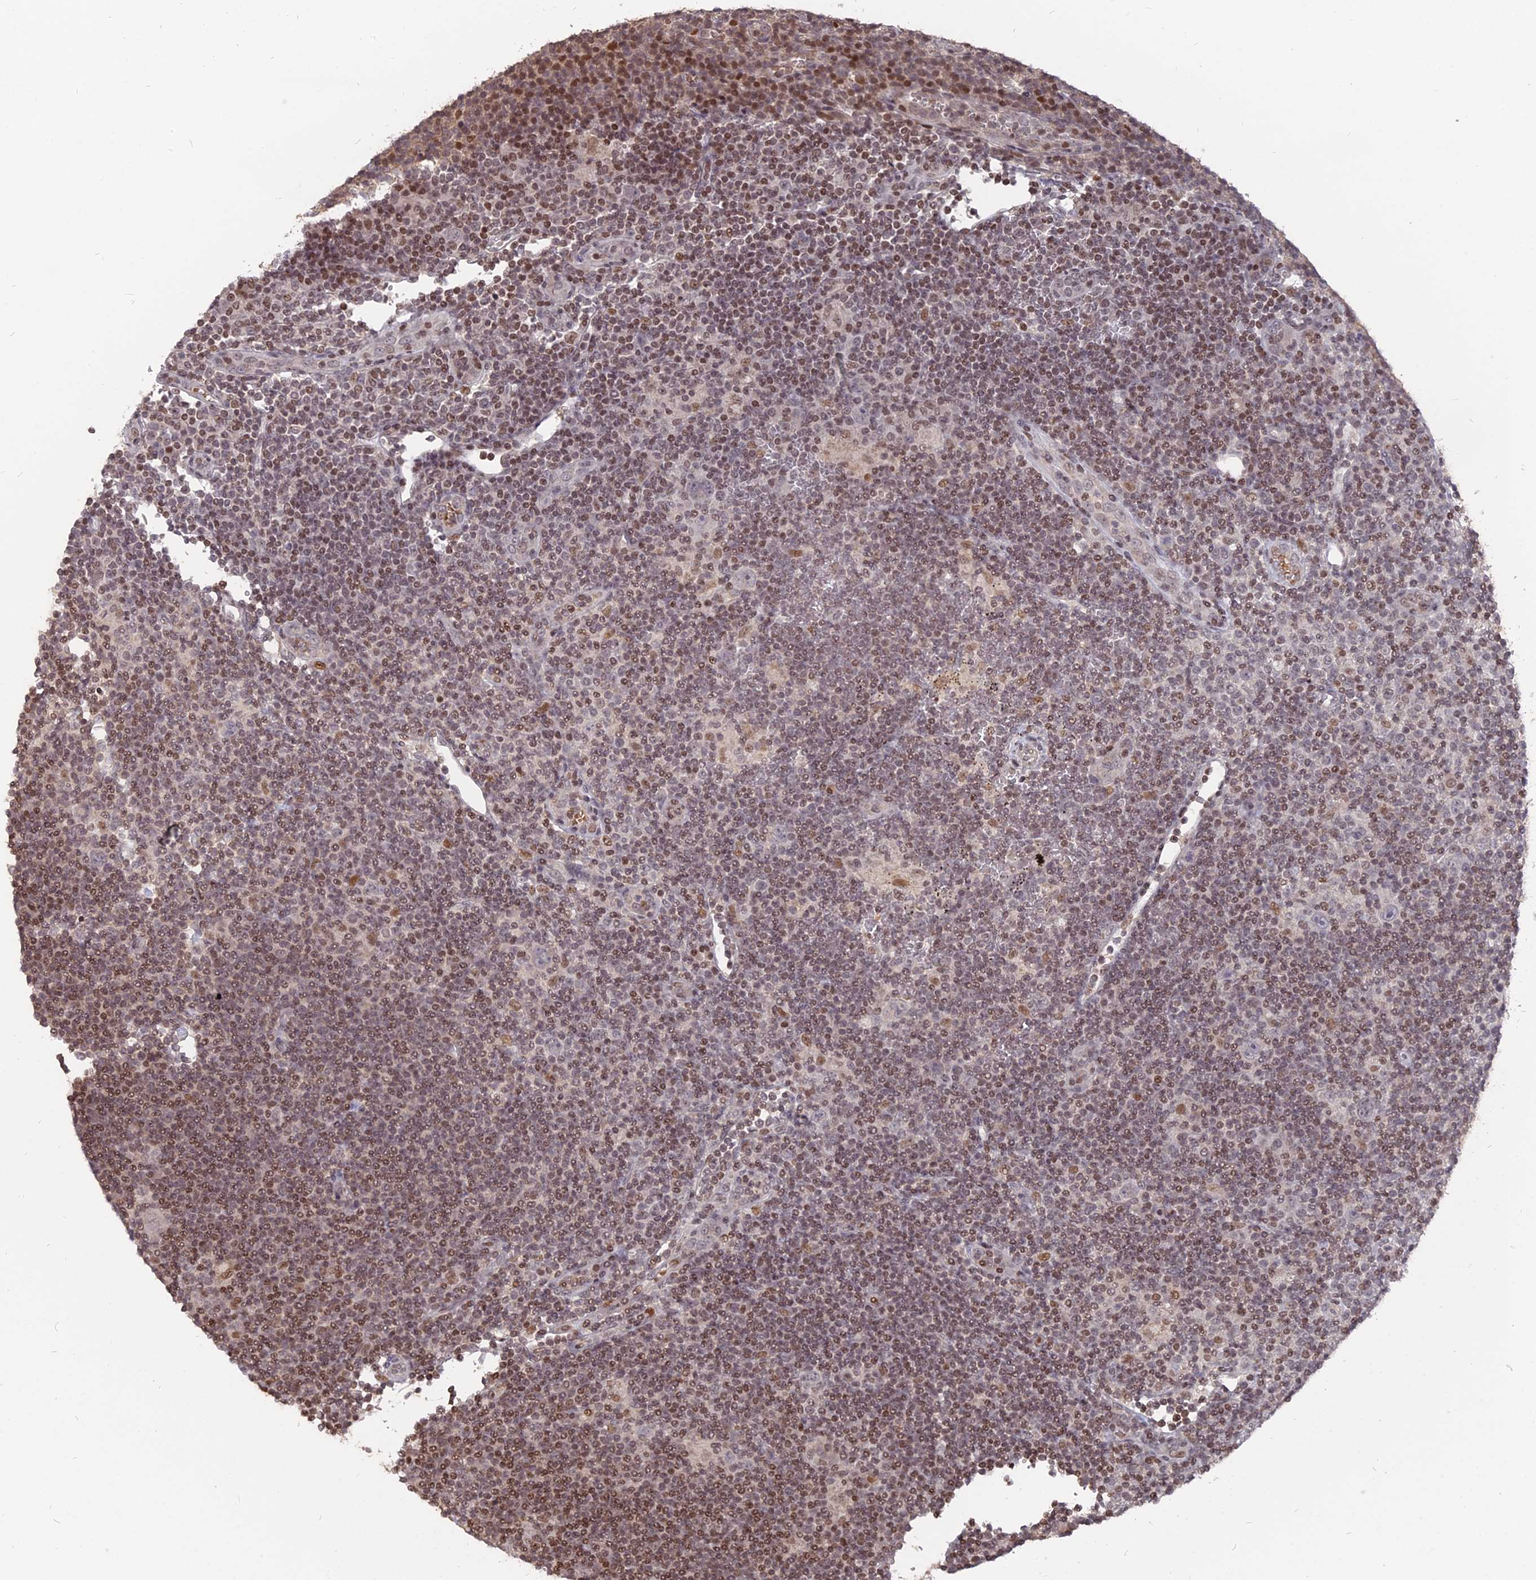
{"staining": {"intensity": "negative", "quantity": "none", "location": "none"}, "tissue": "lymphoma", "cell_type": "Tumor cells", "image_type": "cancer", "snomed": [{"axis": "morphology", "description": "Hodgkin's disease, NOS"}, {"axis": "topography", "description": "Lymph node"}], "caption": "This is a micrograph of immunohistochemistry (IHC) staining of lymphoma, which shows no expression in tumor cells.", "gene": "NR1H3", "patient": {"sex": "female", "age": 57}}